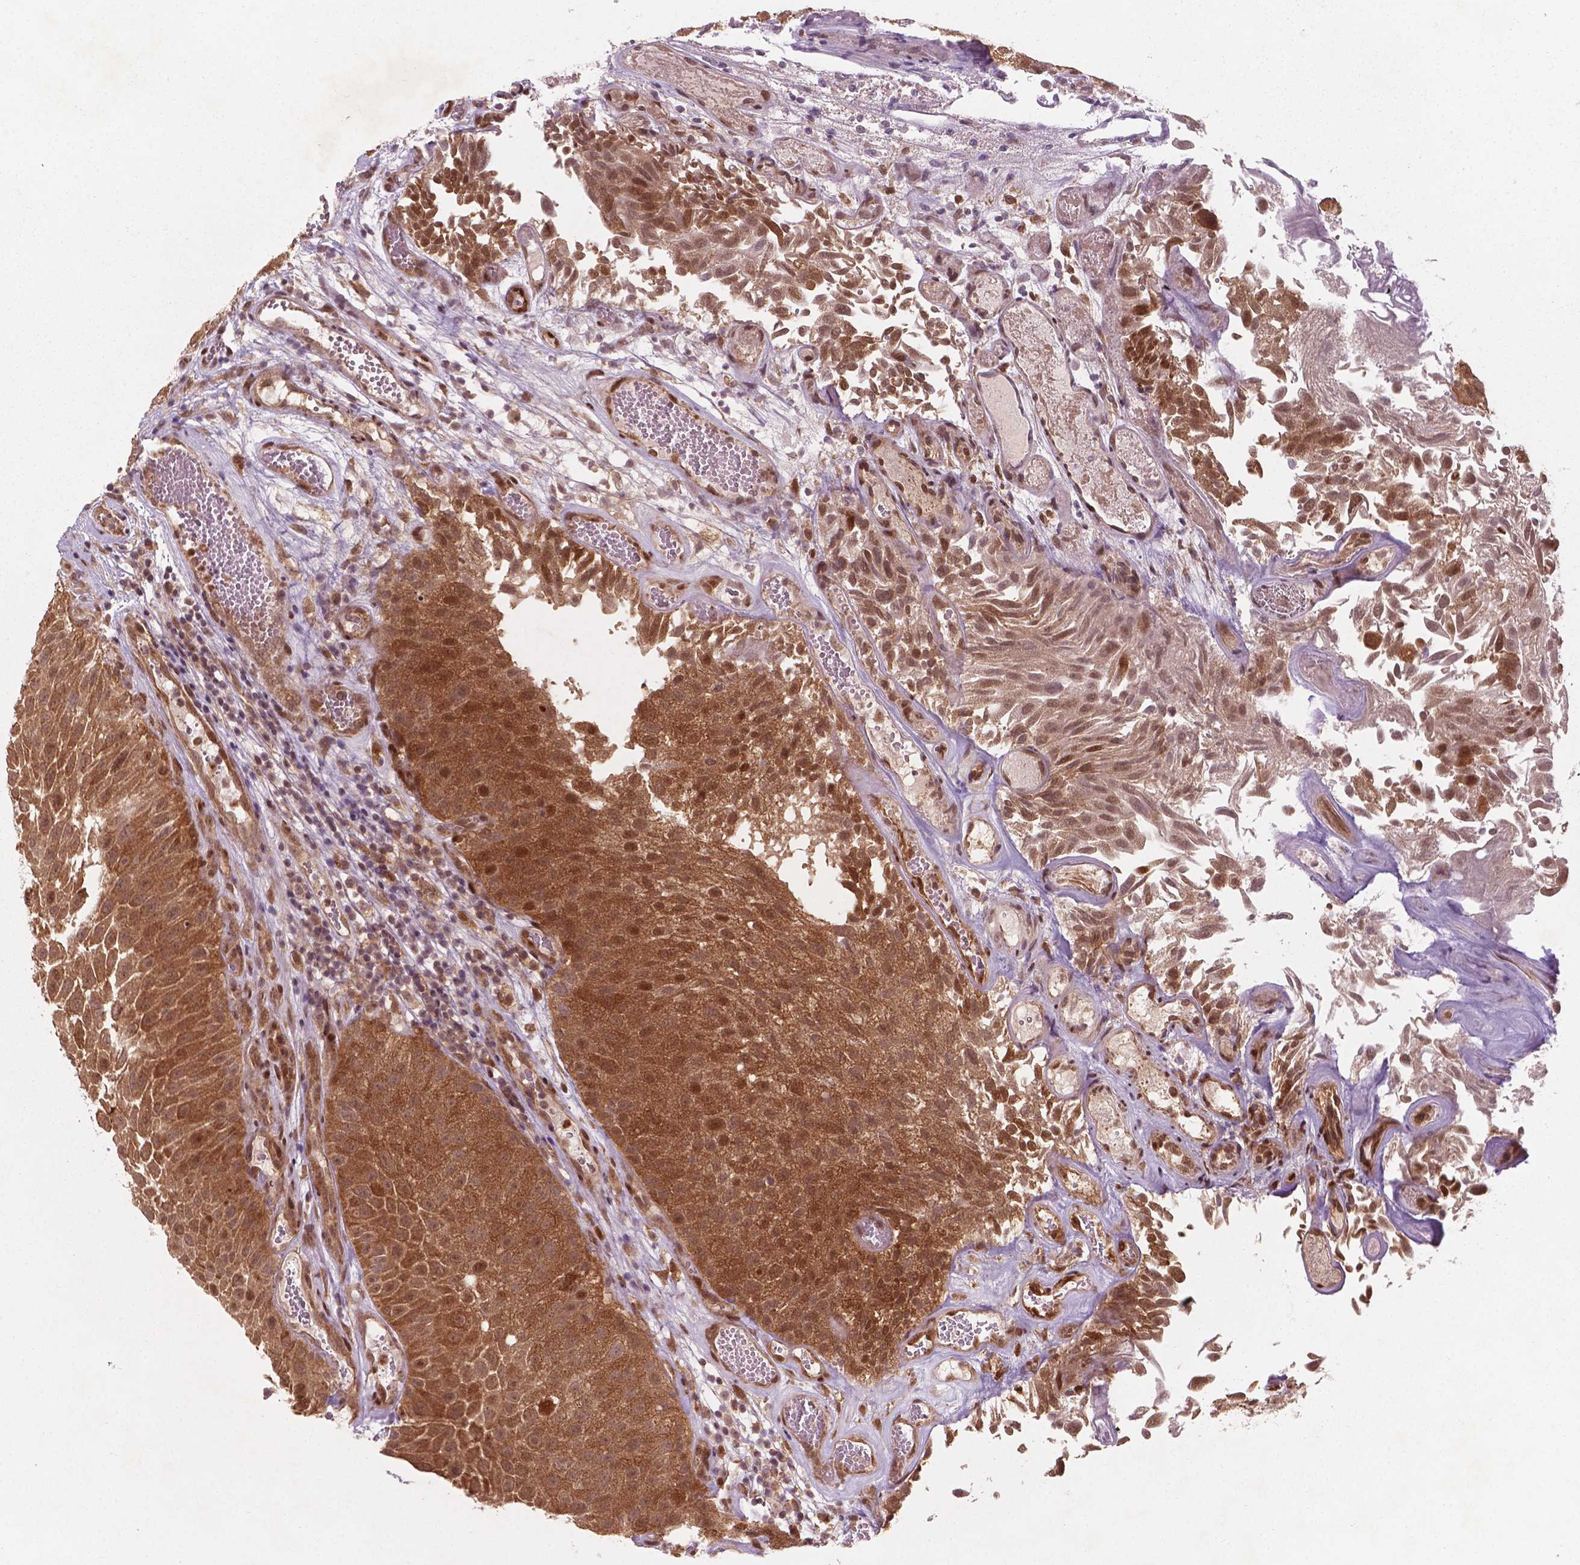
{"staining": {"intensity": "moderate", "quantity": ">75%", "location": "cytoplasmic/membranous,nuclear"}, "tissue": "urothelial cancer", "cell_type": "Tumor cells", "image_type": "cancer", "snomed": [{"axis": "morphology", "description": "Urothelial carcinoma, Low grade"}, {"axis": "topography", "description": "Urinary bladder"}], "caption": "Immunohistochemical staining of human urothelial carcinoma (low-grade) demonstrates medium levels of moderate cytoplasmic/membranous and nuclear staining in about >75% of tumor cells.", "gene": "NFAT5", "patient": {"sex": "male", "age": 72}}